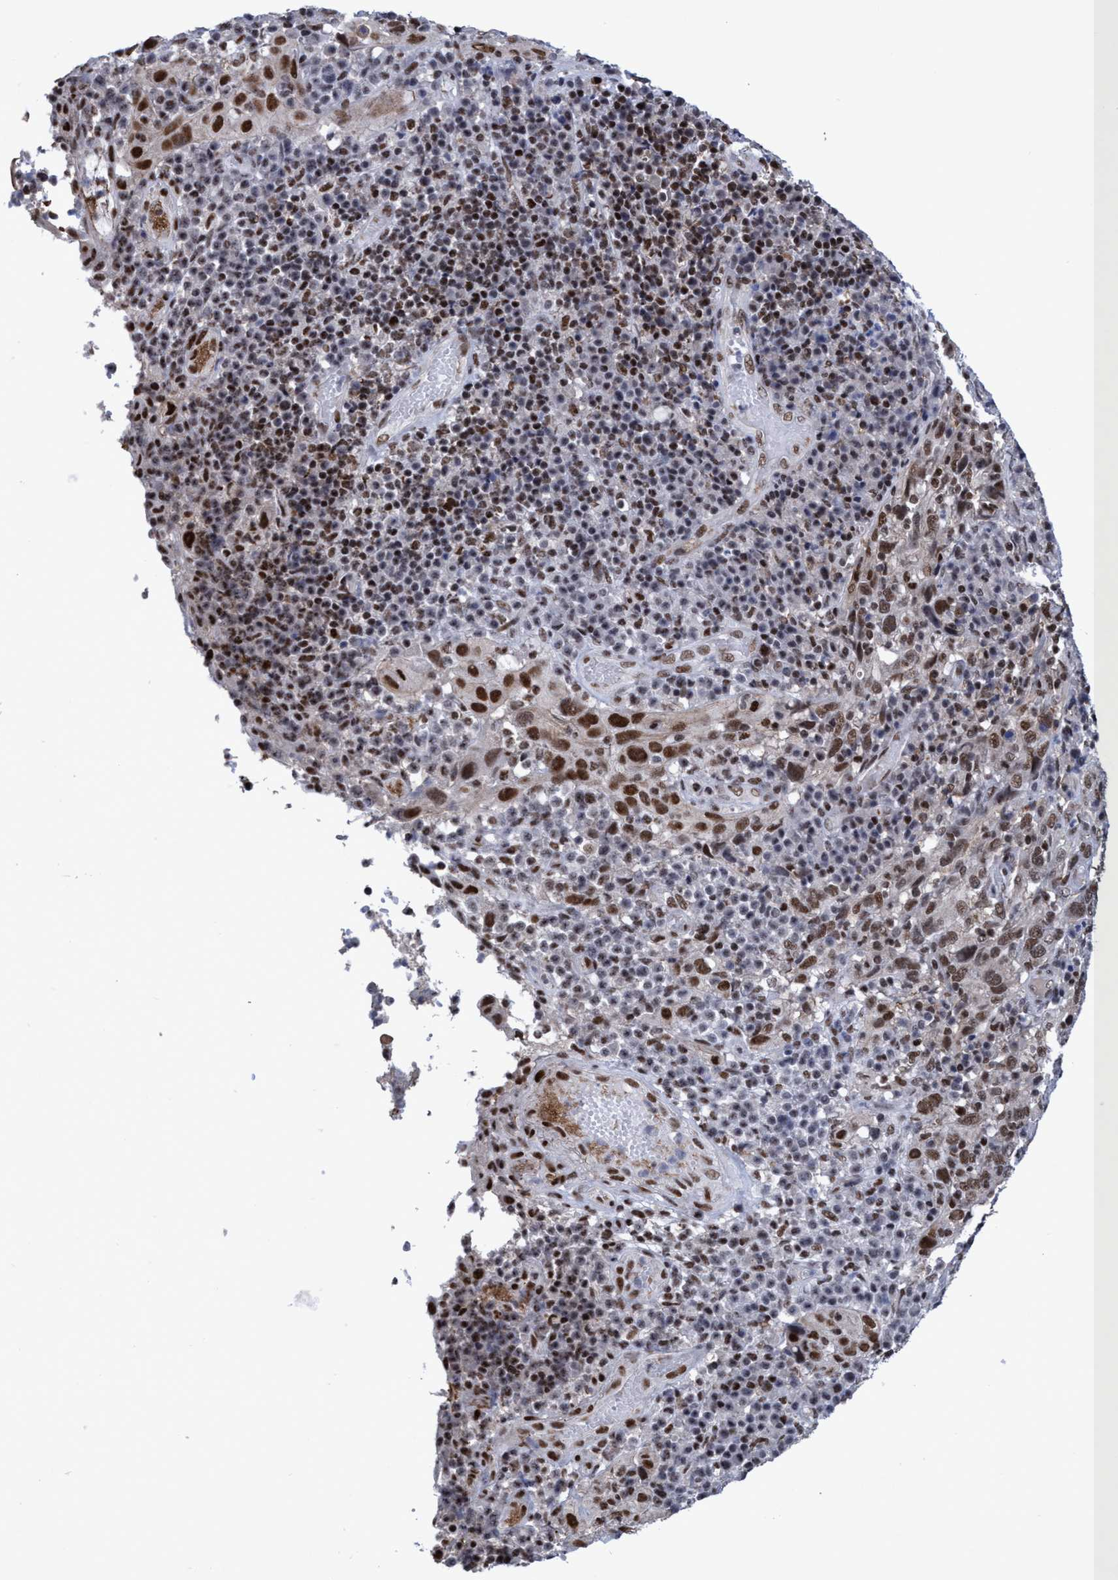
{"staining": {"intensity": "strong", "quantity": "<25%", "location": "nuclear"}, "tissue": "cervical cancer", "cell_type": "Tumor cells", "image_type": "cancer", "snomed": [{"axis": "morphology", "description": "Squamous cell carcinoma, NOS"}, {"axis": "topography", "description": "Cervix"}], "caption": "Immunohistochemistry of human cervical cancer (squamous cell carcinoma) exhibits medium levels of strong nuclear positivity in about <25% of tumor cells. The staining is performed using DAB brown chromogen to label protein expression. The nuclei are counter-stained blue using hematoxylin.", "gene": "C9orf78", "patient": {"sex": "female", "age": 46}}